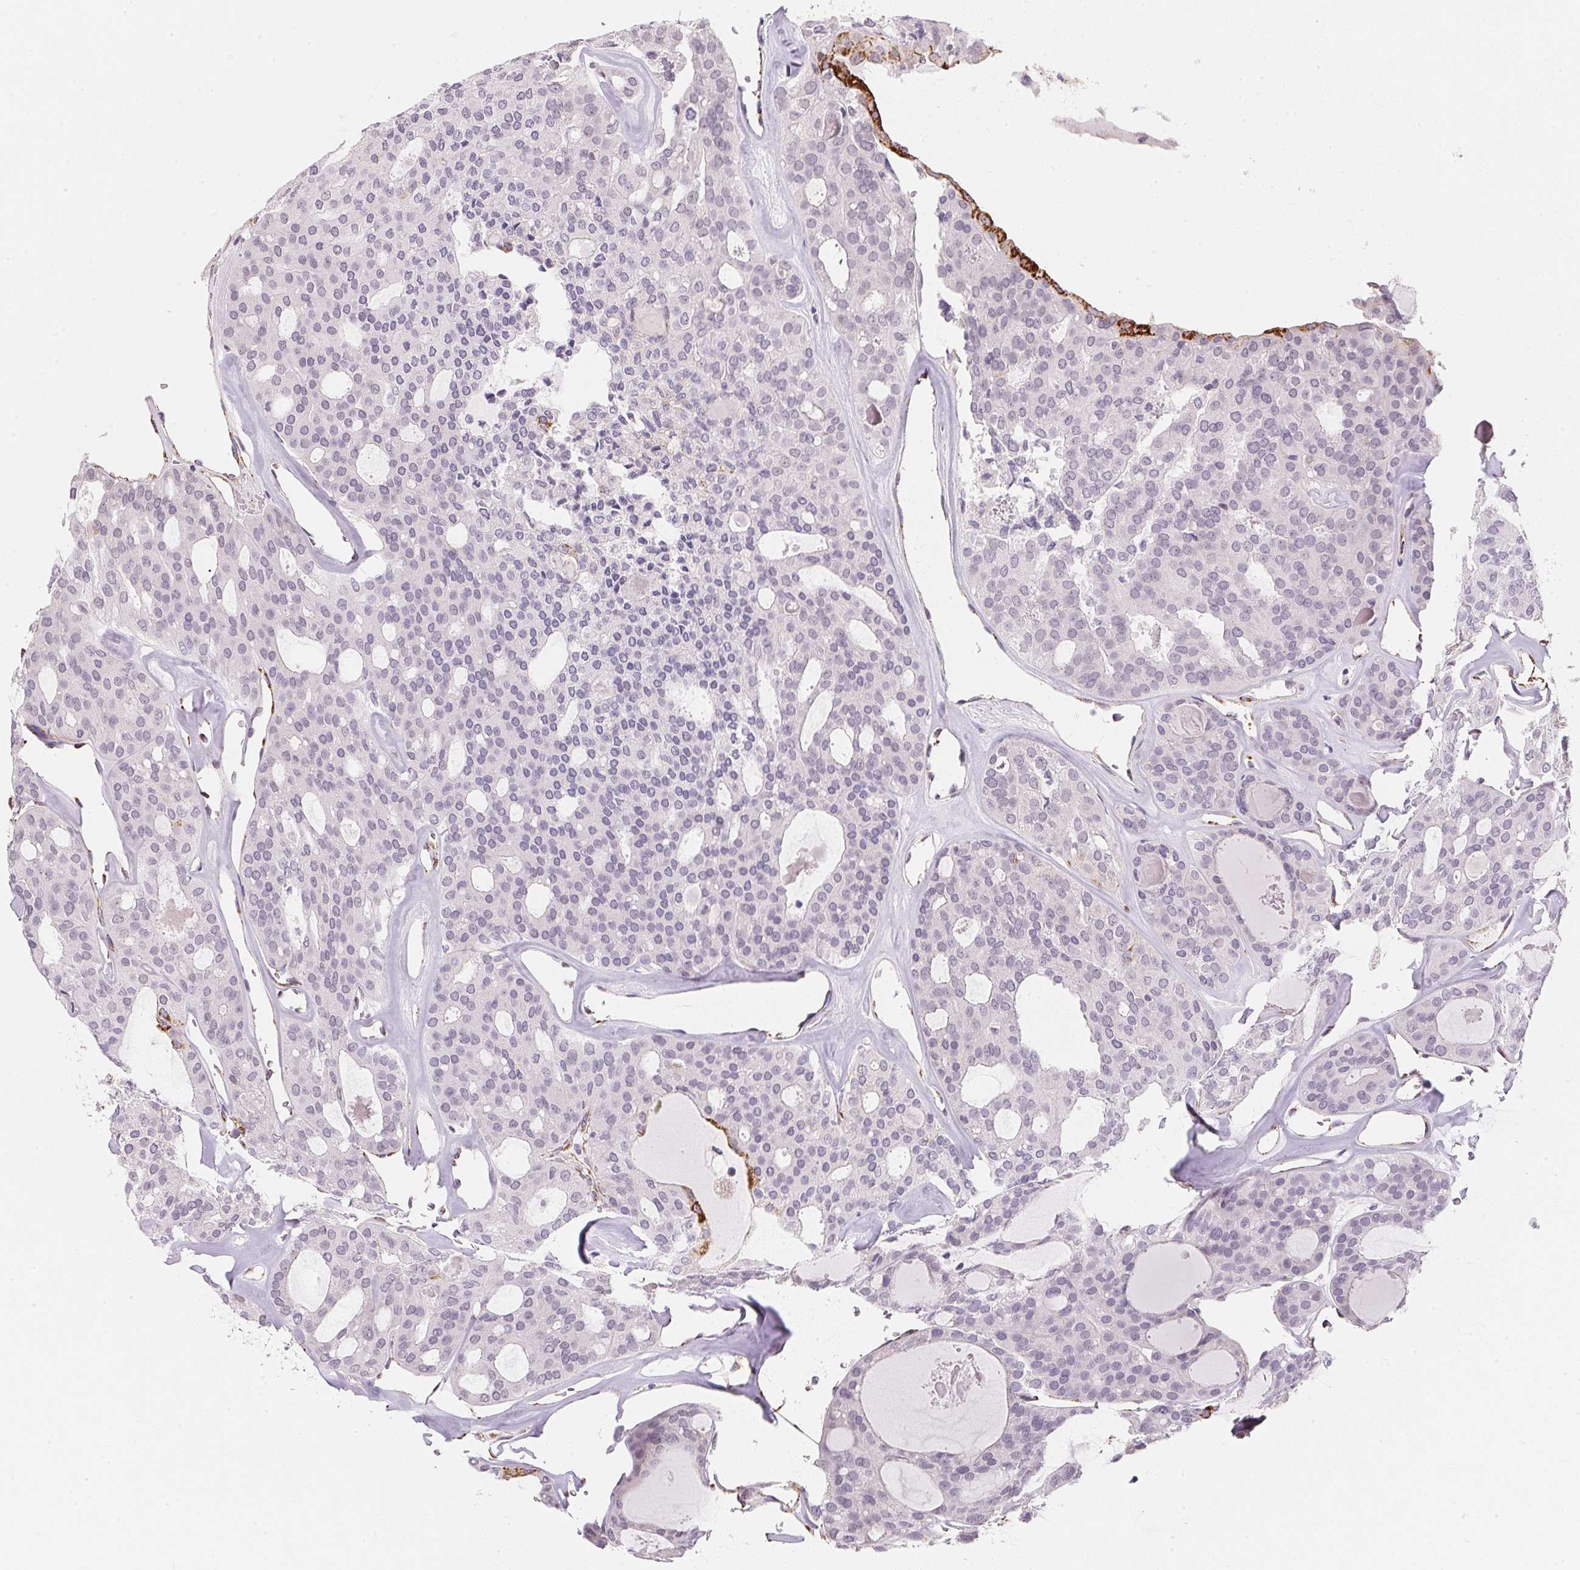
{"staining": {"intensity": "negative", "quantity": "none", "location": "none"}, "tissue": "thyroid cancer", "cell_type": "Tumor cells", "image_type": "cancer", "snomed": [{"axis": "morphology", "description": "Follicular adenoma carcinoma, NOS"}, {"axis": "topography", "description": "Thyroid gland"}], "caption": "Immunohistochemical staining of human thyroid cancer shows no significant positivity in tumor cells.", "gene": "GIPC2", "patient": {"sex": "male", "age": 75}}